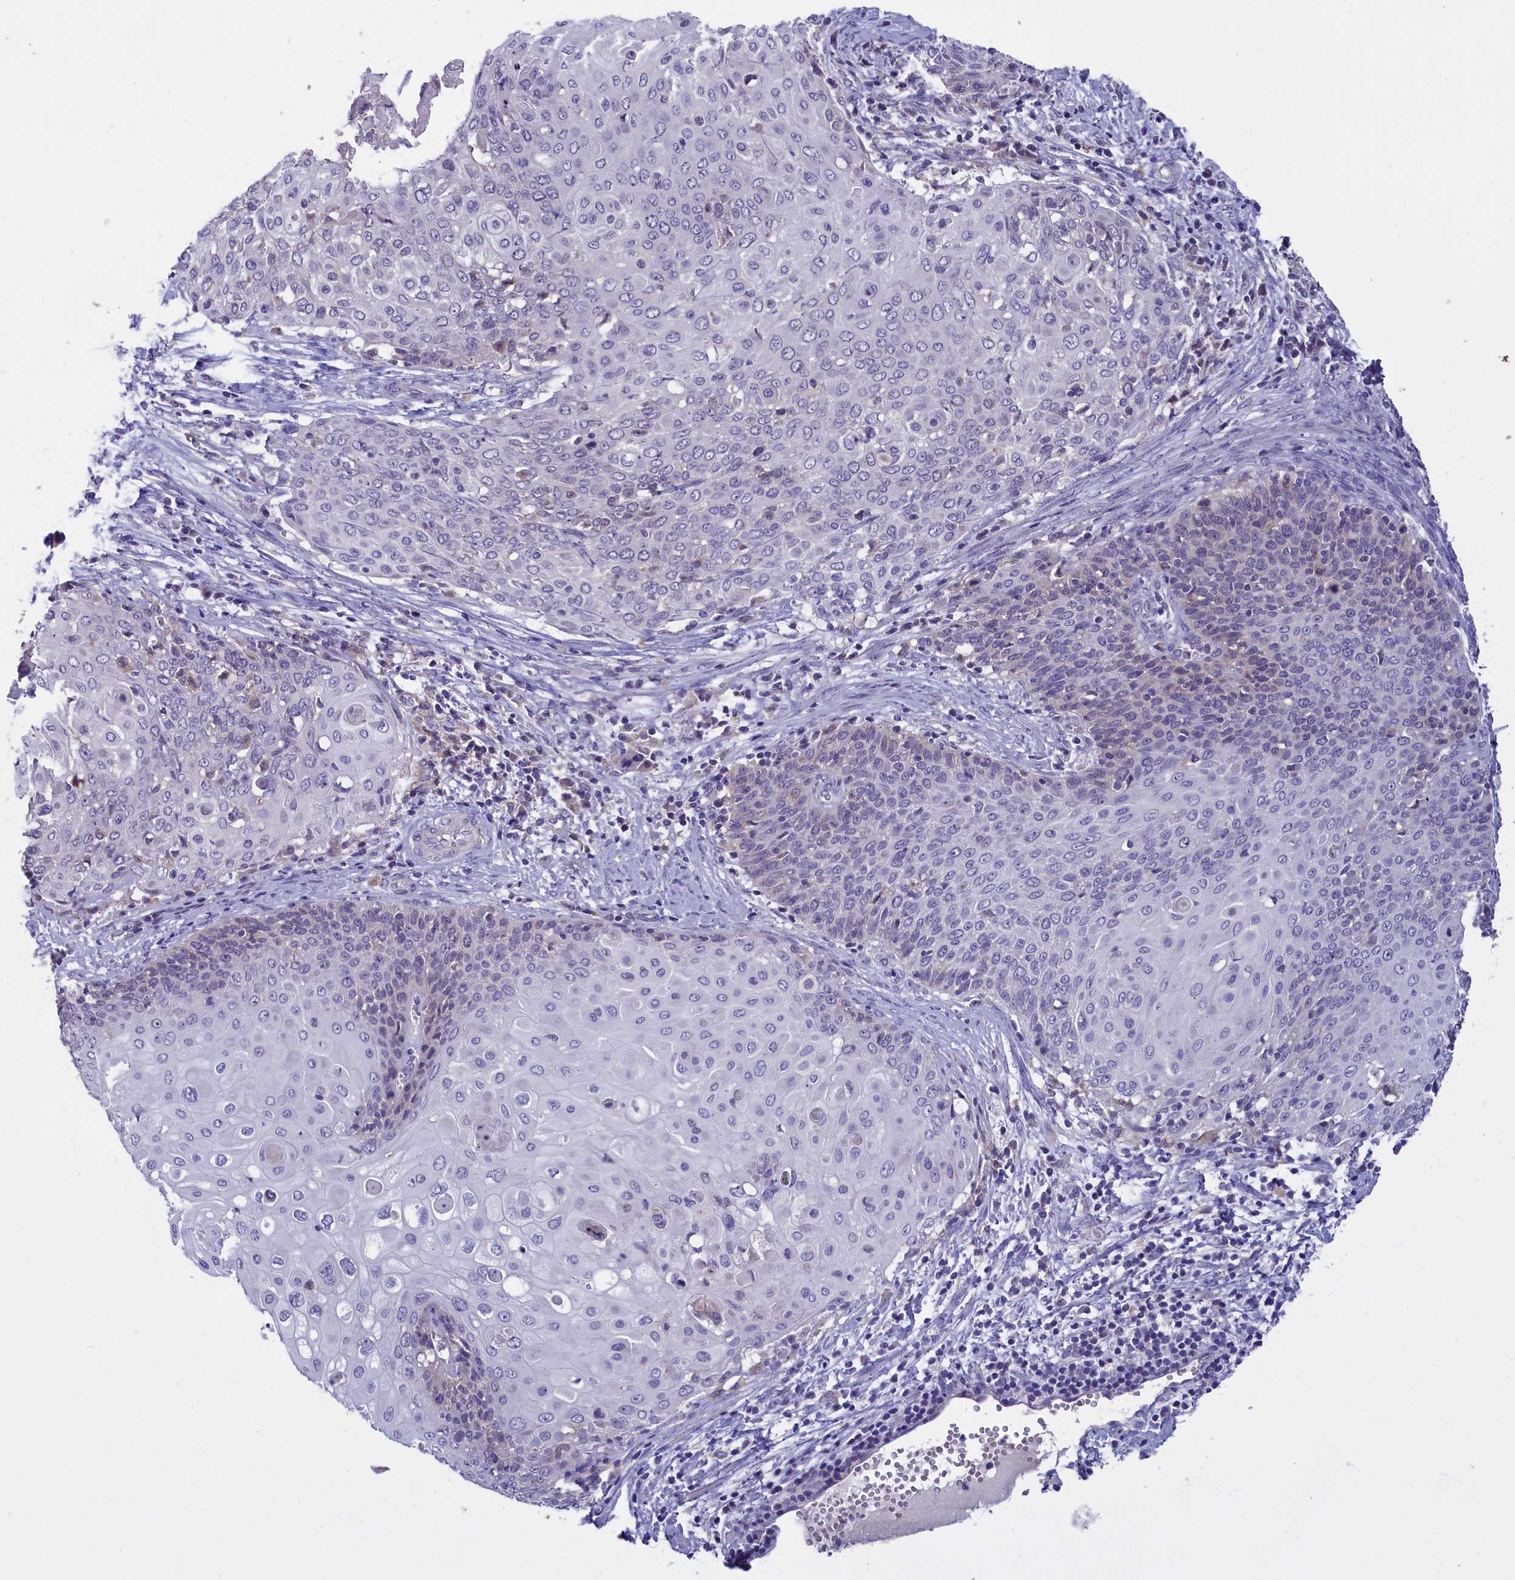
{"staining": {"intensity": "negative", "quantity": "none", "location": "none"}, "tissue": "cervical cancer", "cell_type": "Tumor cells", "image_type": "cancer", "snomed": [{"axis": "morphology", "description": "Squamous cell carcinoma, NOS"}, {"axis": "topography", "description": "Cervix"}], "caption": "This is a histopathology image of immunohistochemistry staining of squamous cell carcinoma (cervical), which shows no positivity in tumor cells.", "gene": "ENPP6", "patient": {"sex": "female", "age": 39}}